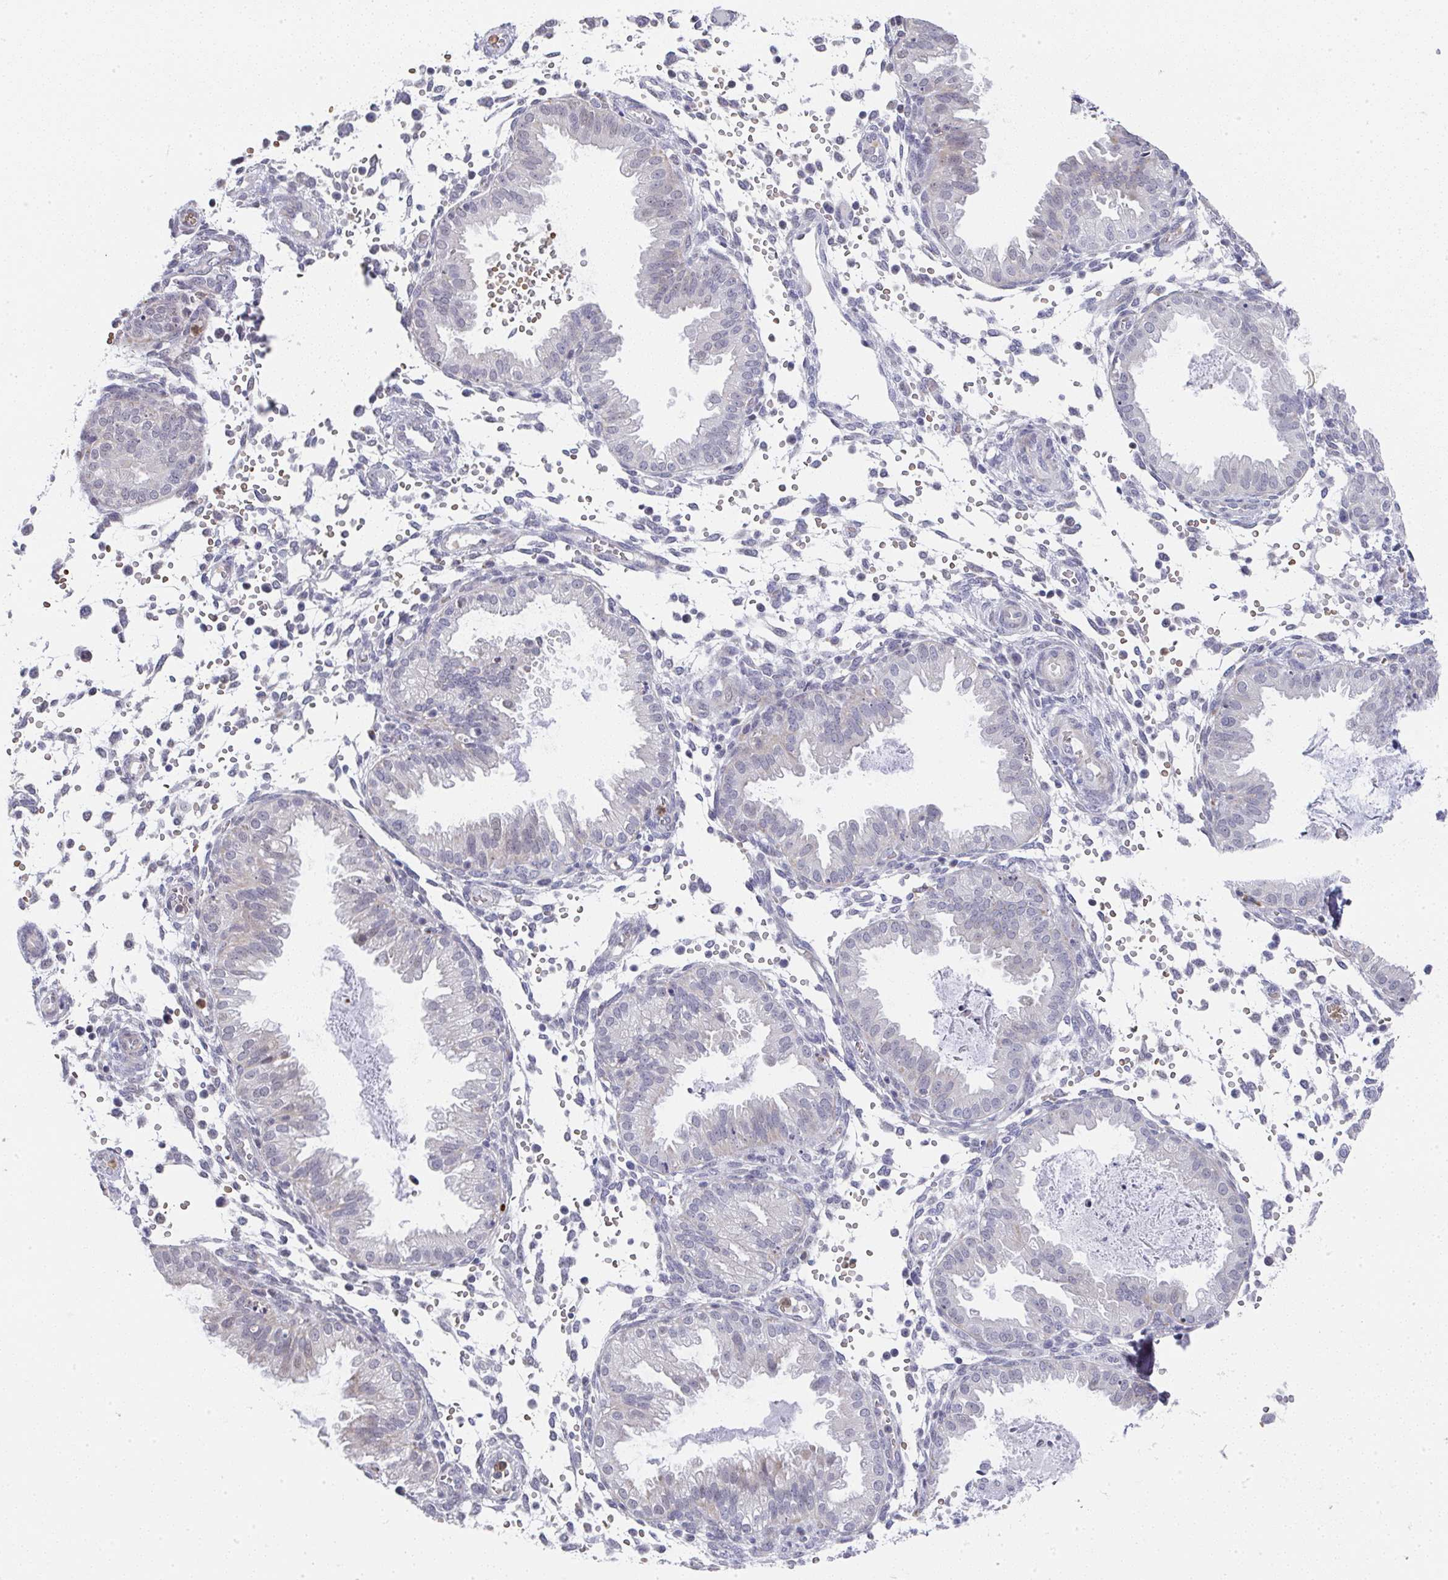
{"staining": {"intensity": "negative", "quantity": "none", "location": "none"}, "tissue": "endometrium", "cell_type": "Cells in endometrial stroma", "image_type": "normal", "snomed": [{"axis": "morphology", "description": "Normal tissue, NOS"}, {"axis": "topography", "description": "Endometrium"}], "caption": "Endometrium was stained to show a protein in brown. There is no significant staining in cells in endometrial stroma.", "gene": "NCF1", "patient": {"sex": "female", "age": 33}}